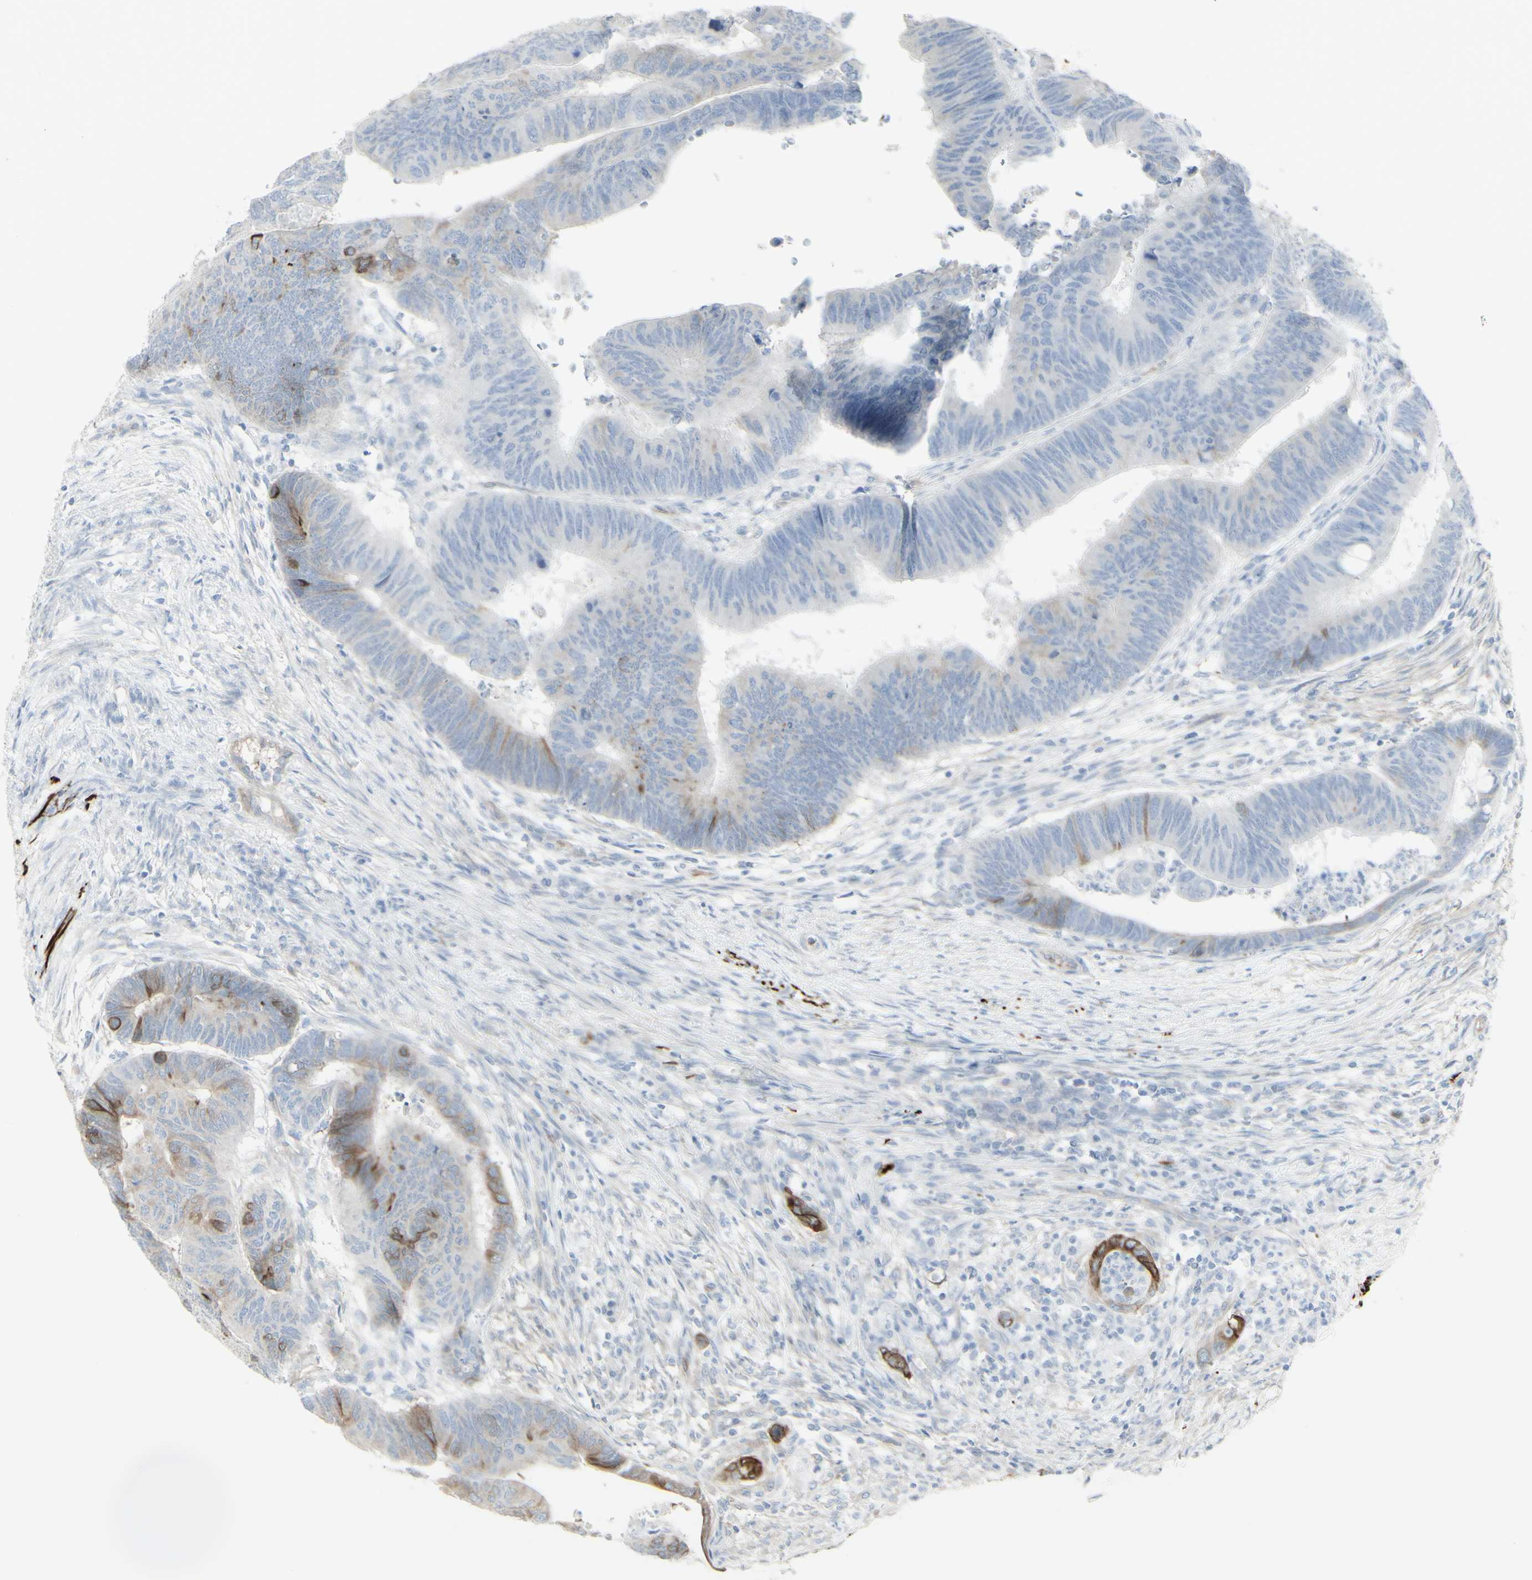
{"staining": {"intensity": "strong", "quantity": "<25%", "location": "cytoplasmic/membranous"}, "tissue": "colorectal cancer", "cell_type": "Tumor cells", "image_type": "cancer", "snomed": [{"axis": "morphology", "description": "Normal tissue, NOS"}, {"axis": "morphology", "description": "Adenocarcinoma, NOS"}, {"axis": "topography", "description": "Rectum"}, {"axis": "topography", "description": "Peripheral nerve tissue"}], "caption": "Immunohistochemistry image of neoplastic tissue: human colorectal cancer (adenocarcinoma) stained using immunohistochemistry (IHC) displays medium levels of strong protein expression localized specifically in the cytoplasmic/membranous of tumor cells, appearing as a cytoplasmic/membranous brown color.", "gene": "ENSG00000198211", "patient": {"sex": "male", "age": 92}}